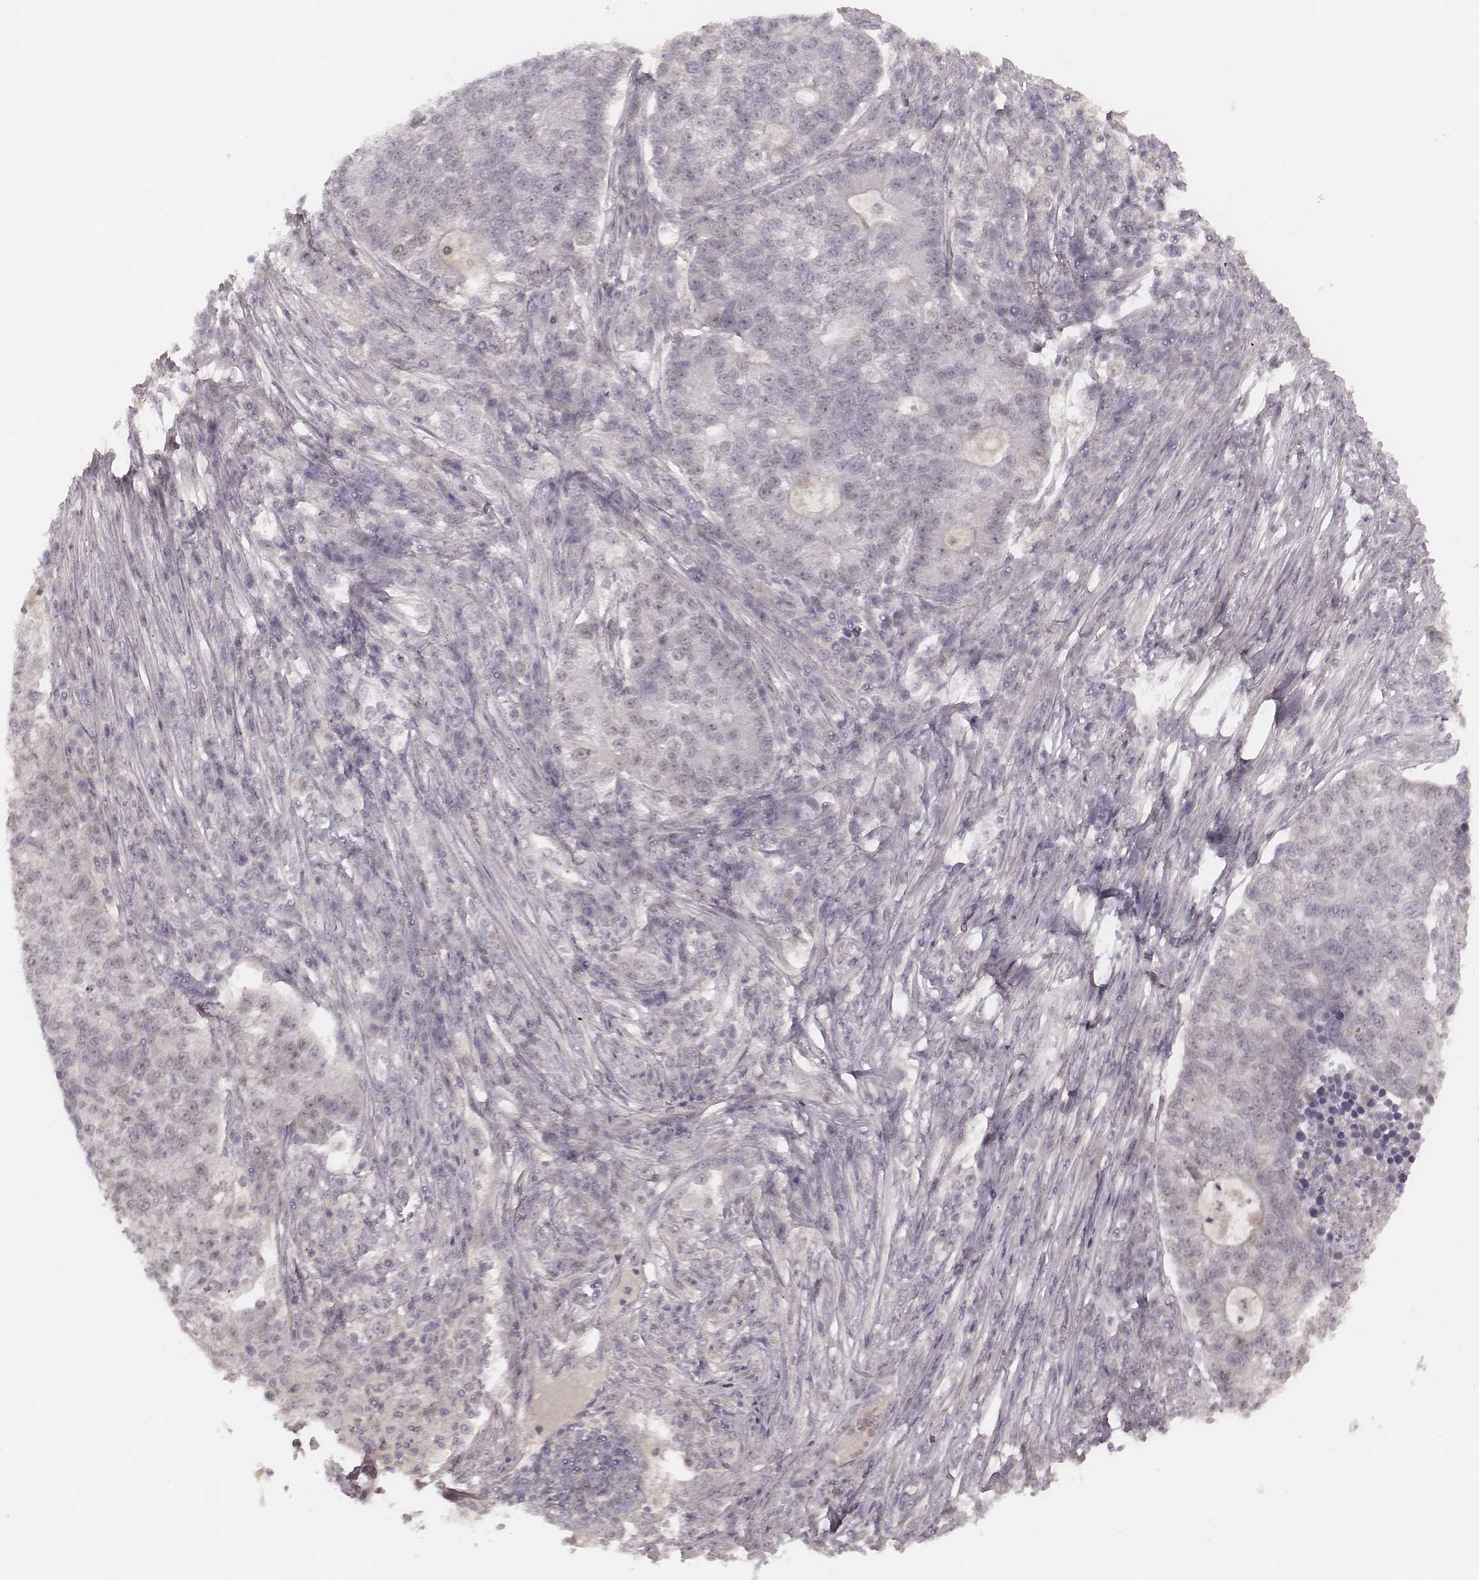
{"staining": {"intensity": "negative", "quantity": "none", "location": "none"}, "tissue": "lung cancer", "cell_type": "Tumor cells", "image_type": "cancer", "snomed": [{"axis": "morphology", "description": "Adenocarcinoma, NOS"}, {"axis": "topography", "description": "Lung"}], "caption": "The photomicrograph displays no significant expression in tumor cells of lung cancer. (DAB (3,3'-diaminobenzidine) IHC with hematoxylin counter stain).", "gene": "FAM13B", "patient": {"sex": "male", "age": 57}}